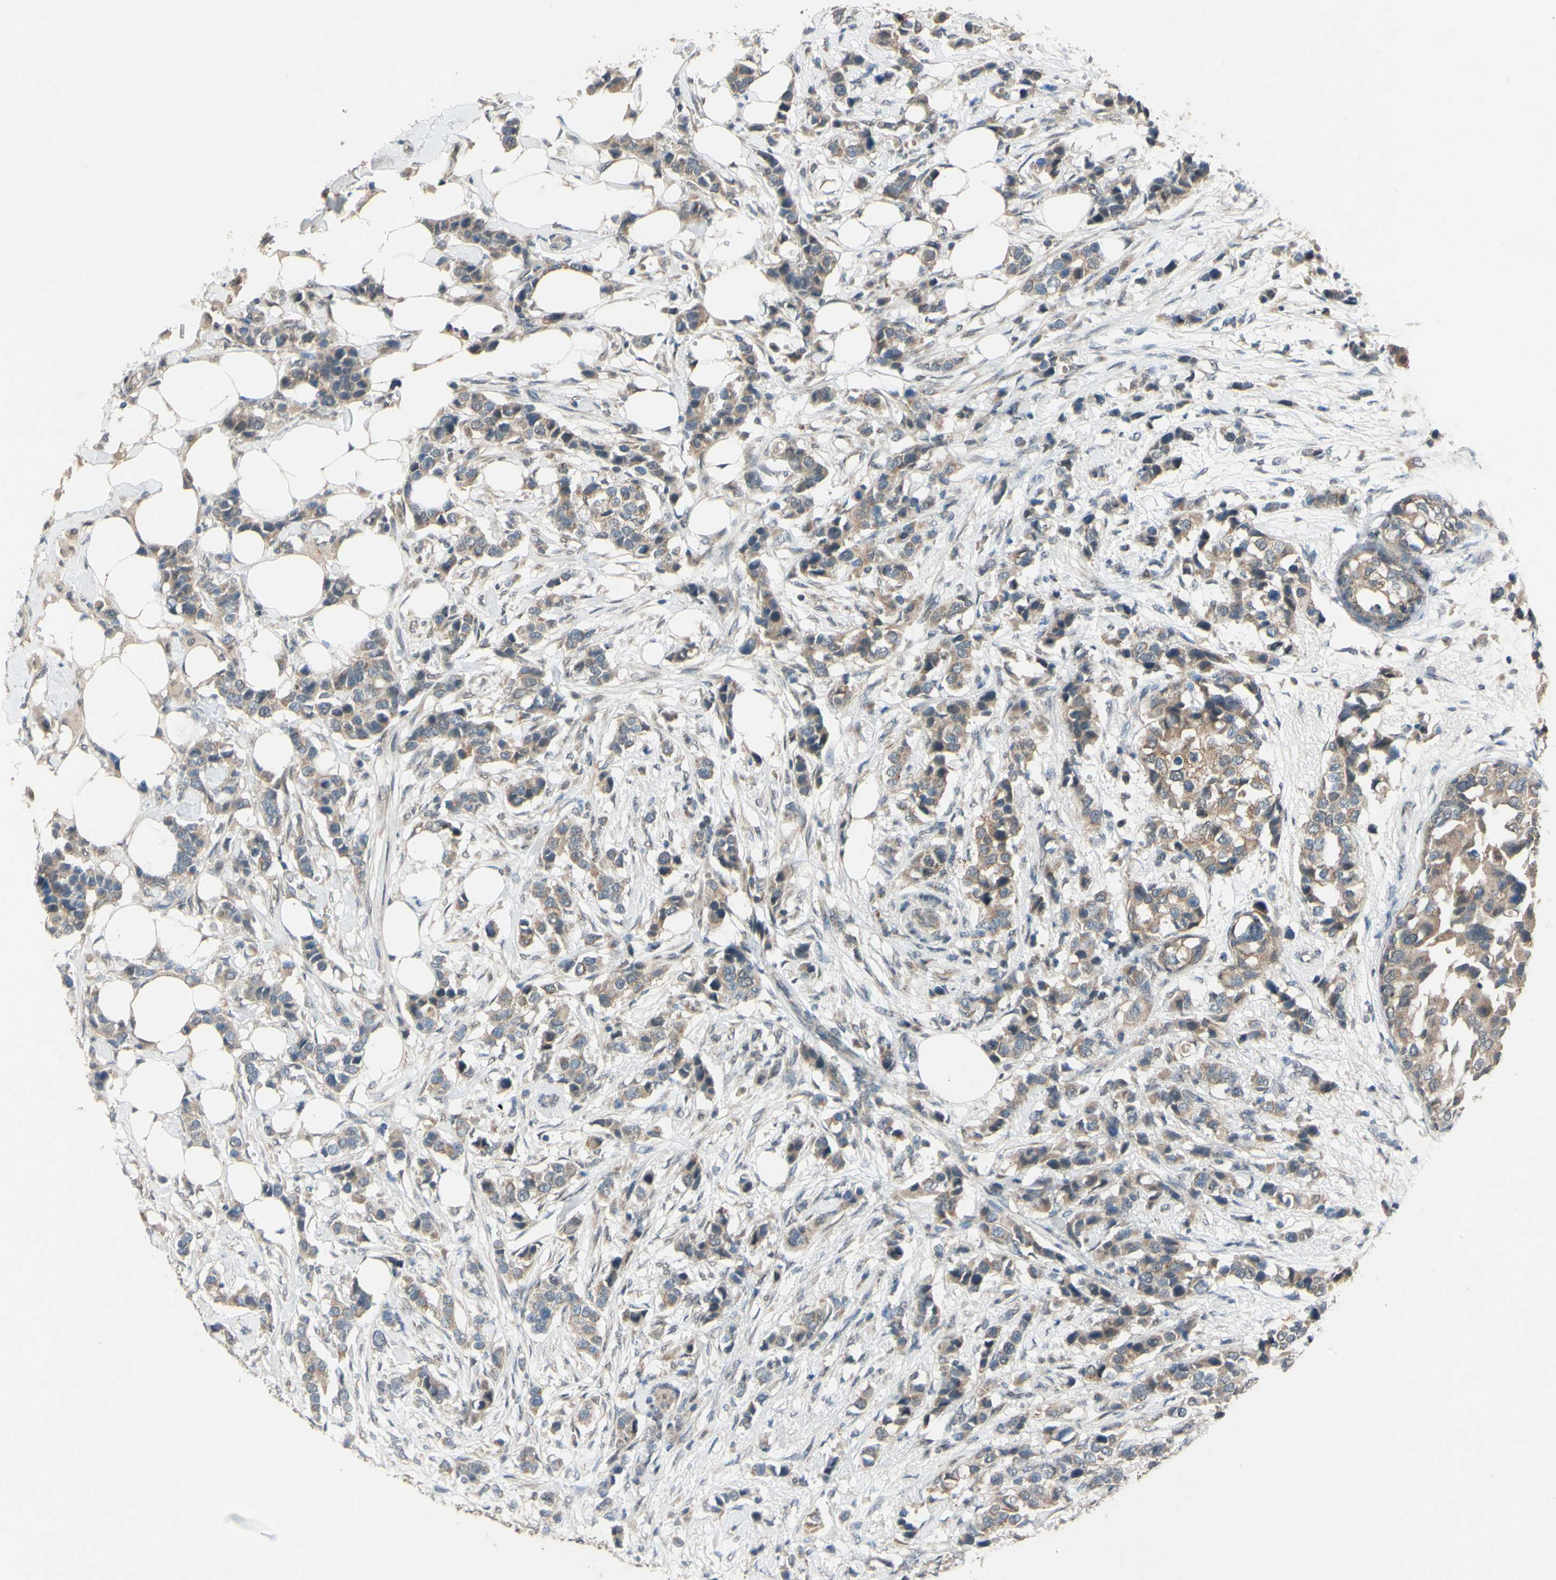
{"staining": {"intensity": "moderate", "quantity": ">75%", "location": "cytoplasmic/membranous"}, "tissue": "breast cancer", "cell_type": "Tumor cells", "image_type": "cancer", "snomed": [{"axis": "morphology", "description": "Normal tissue, NOS"}, {"axis": "morphology", "description": "Duct carcinoma"}, {"axis": "topography", "description": "Breast"}], "caption": "Brown immunohistochemical staining in human breast cancer (intraductal carcinoma) demonstrates moderate cytoplasmic/membranous positivity in approximately >75% of tumor cells.", "gene": "CDCP1", "patient": {"sex": "female", "age": 50}}